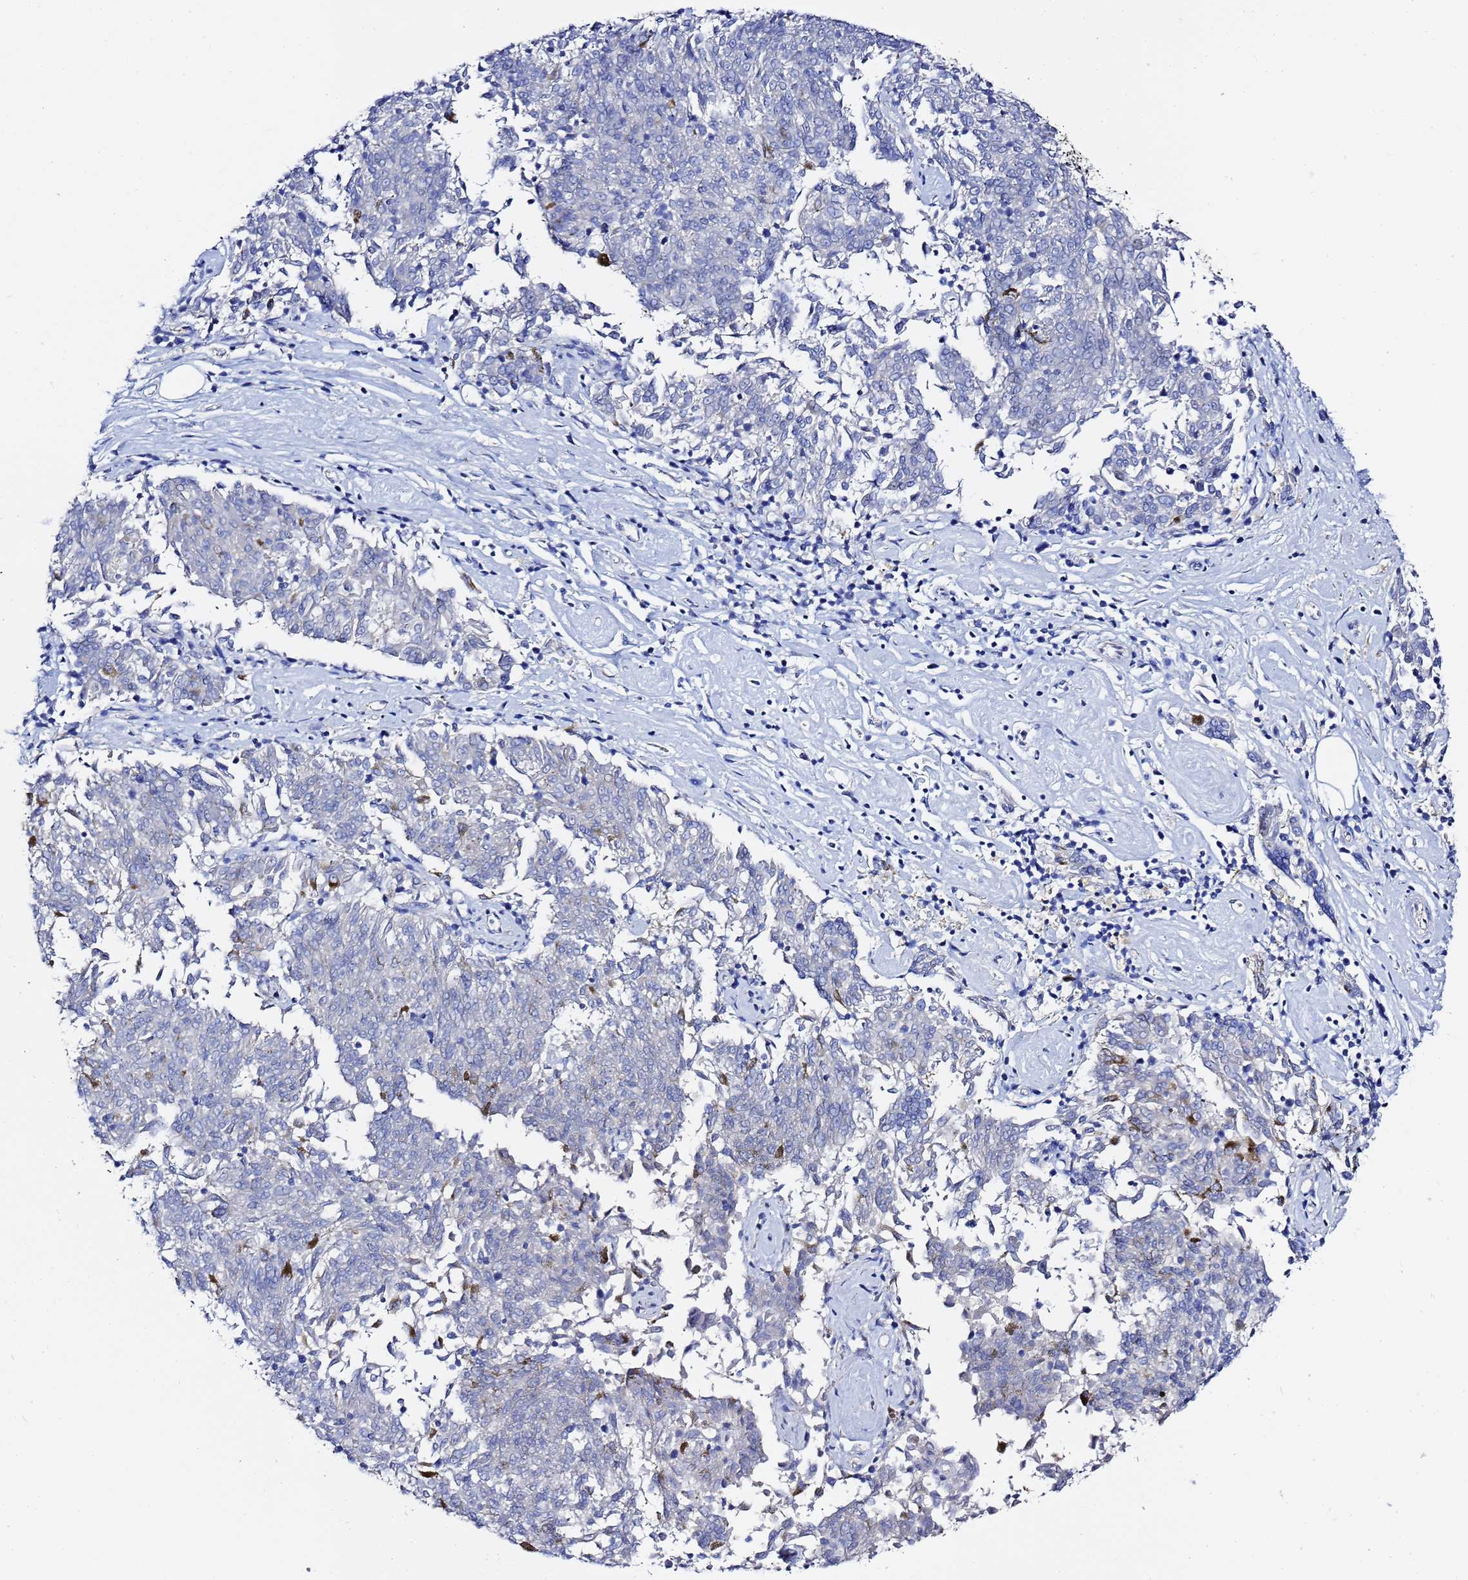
{"staining": {"intensity": "negative", "quantity": "none", "location": "none"}, "tissue": "melanoma", "cell_type": "Tumor cells", "image_type": "cancer", "snomed": [{"axis": "morphology", "description": "Malignant melanoma, NOS"}, {"axis": "topography", "description": "Skin"}], "caption": "Tumor cells show no significant positivity in malignant melanoma.", "gene": "LENG1", "patient": {"sex": "female", "age": 72}}